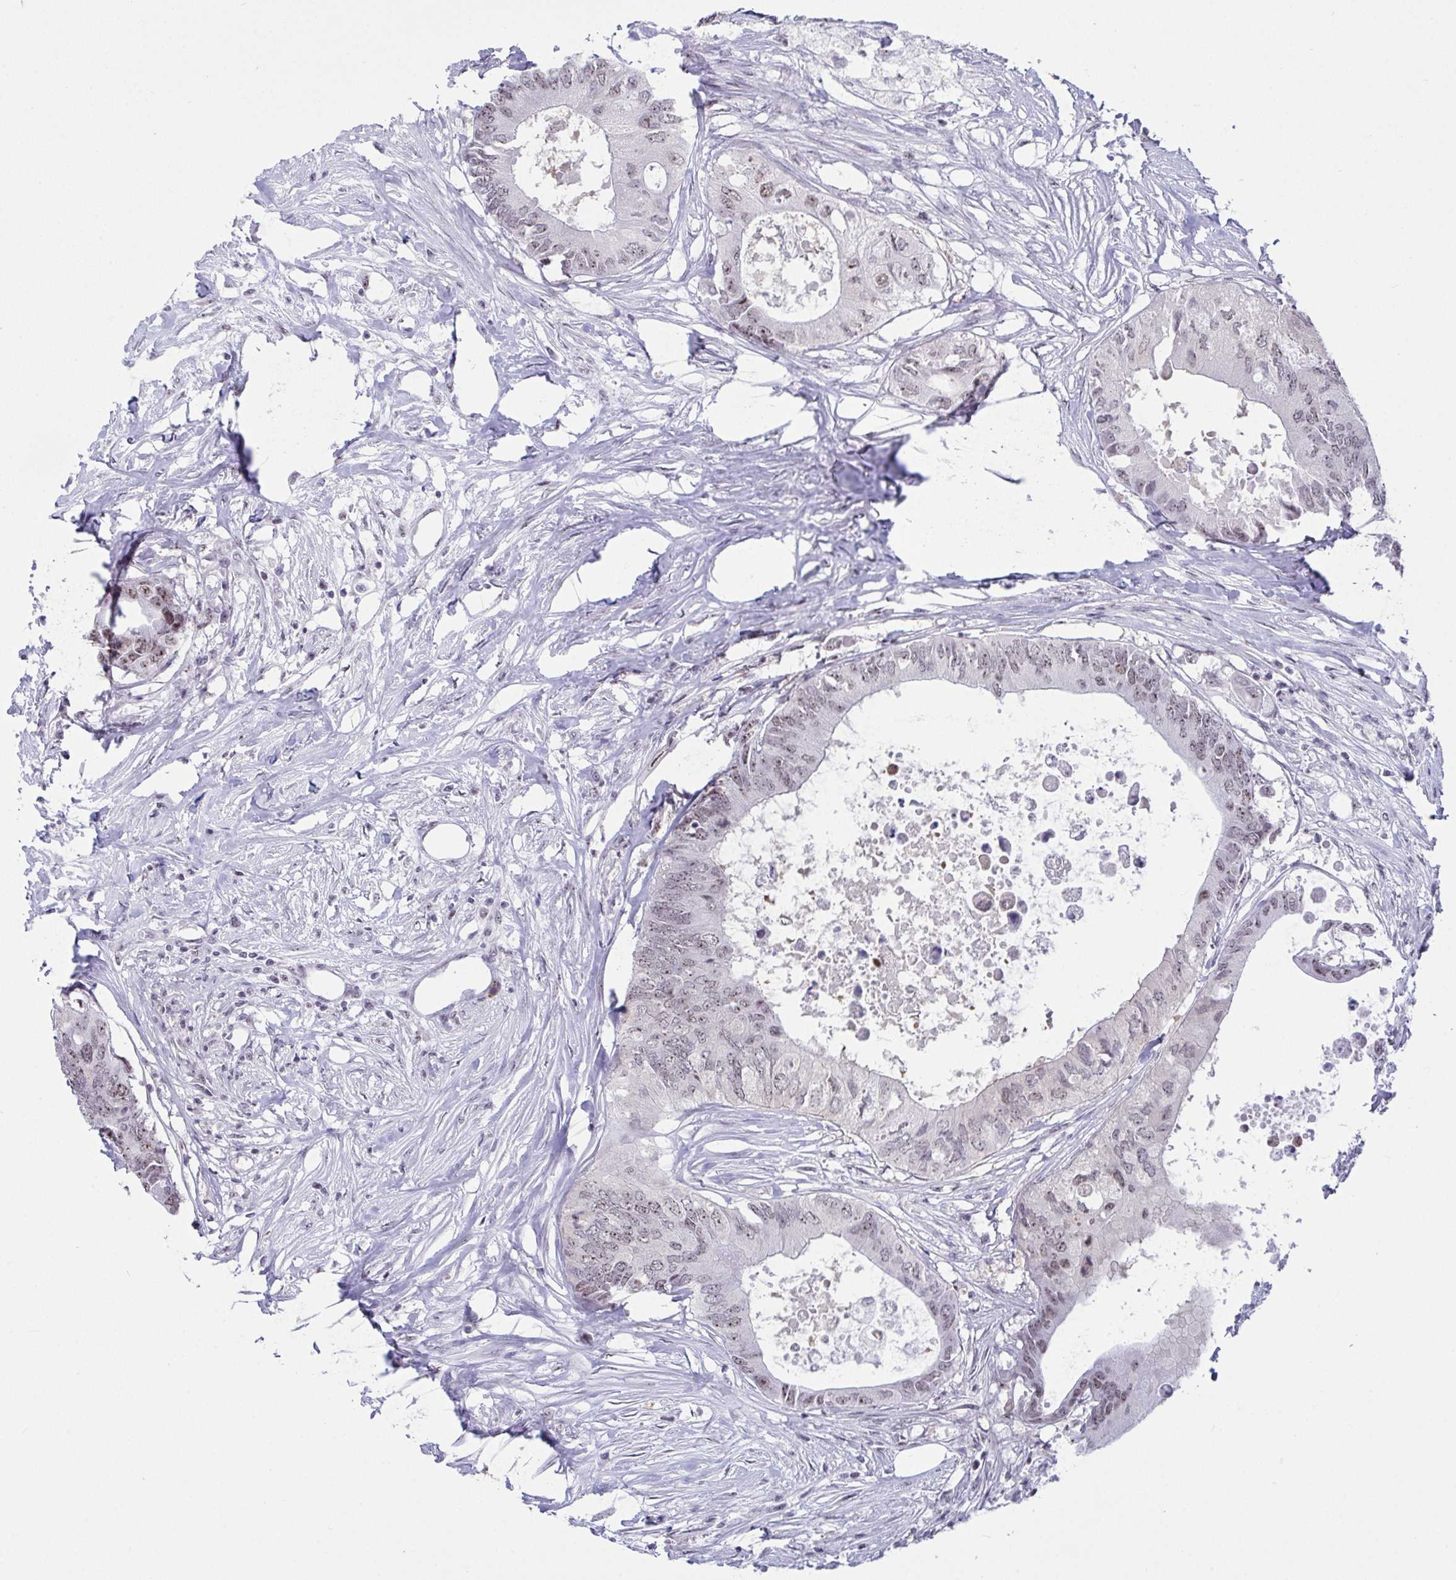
{"staining": {"intensity": "weak", "quantity": "25%-75%", "location": "nuclear"}, "tissue": "colorectal cancer", "cell_type": "Tumor cells", "image_type": "cancer", "snomed": [{"axis": "morphology", "description": "Adenocarcinoma, NOS"}, {"axis": "topography", "description": "Colon"}], "caption": "An image of adenocarcinoma (colorectal) stained for a protein displays weak nuclear brown staining in tumor cells. (DAB = brown stain, brightfield microscopy at high magnification).", "gene": "SUPT16H", "patient": {"sex": "male", "age": 71}}